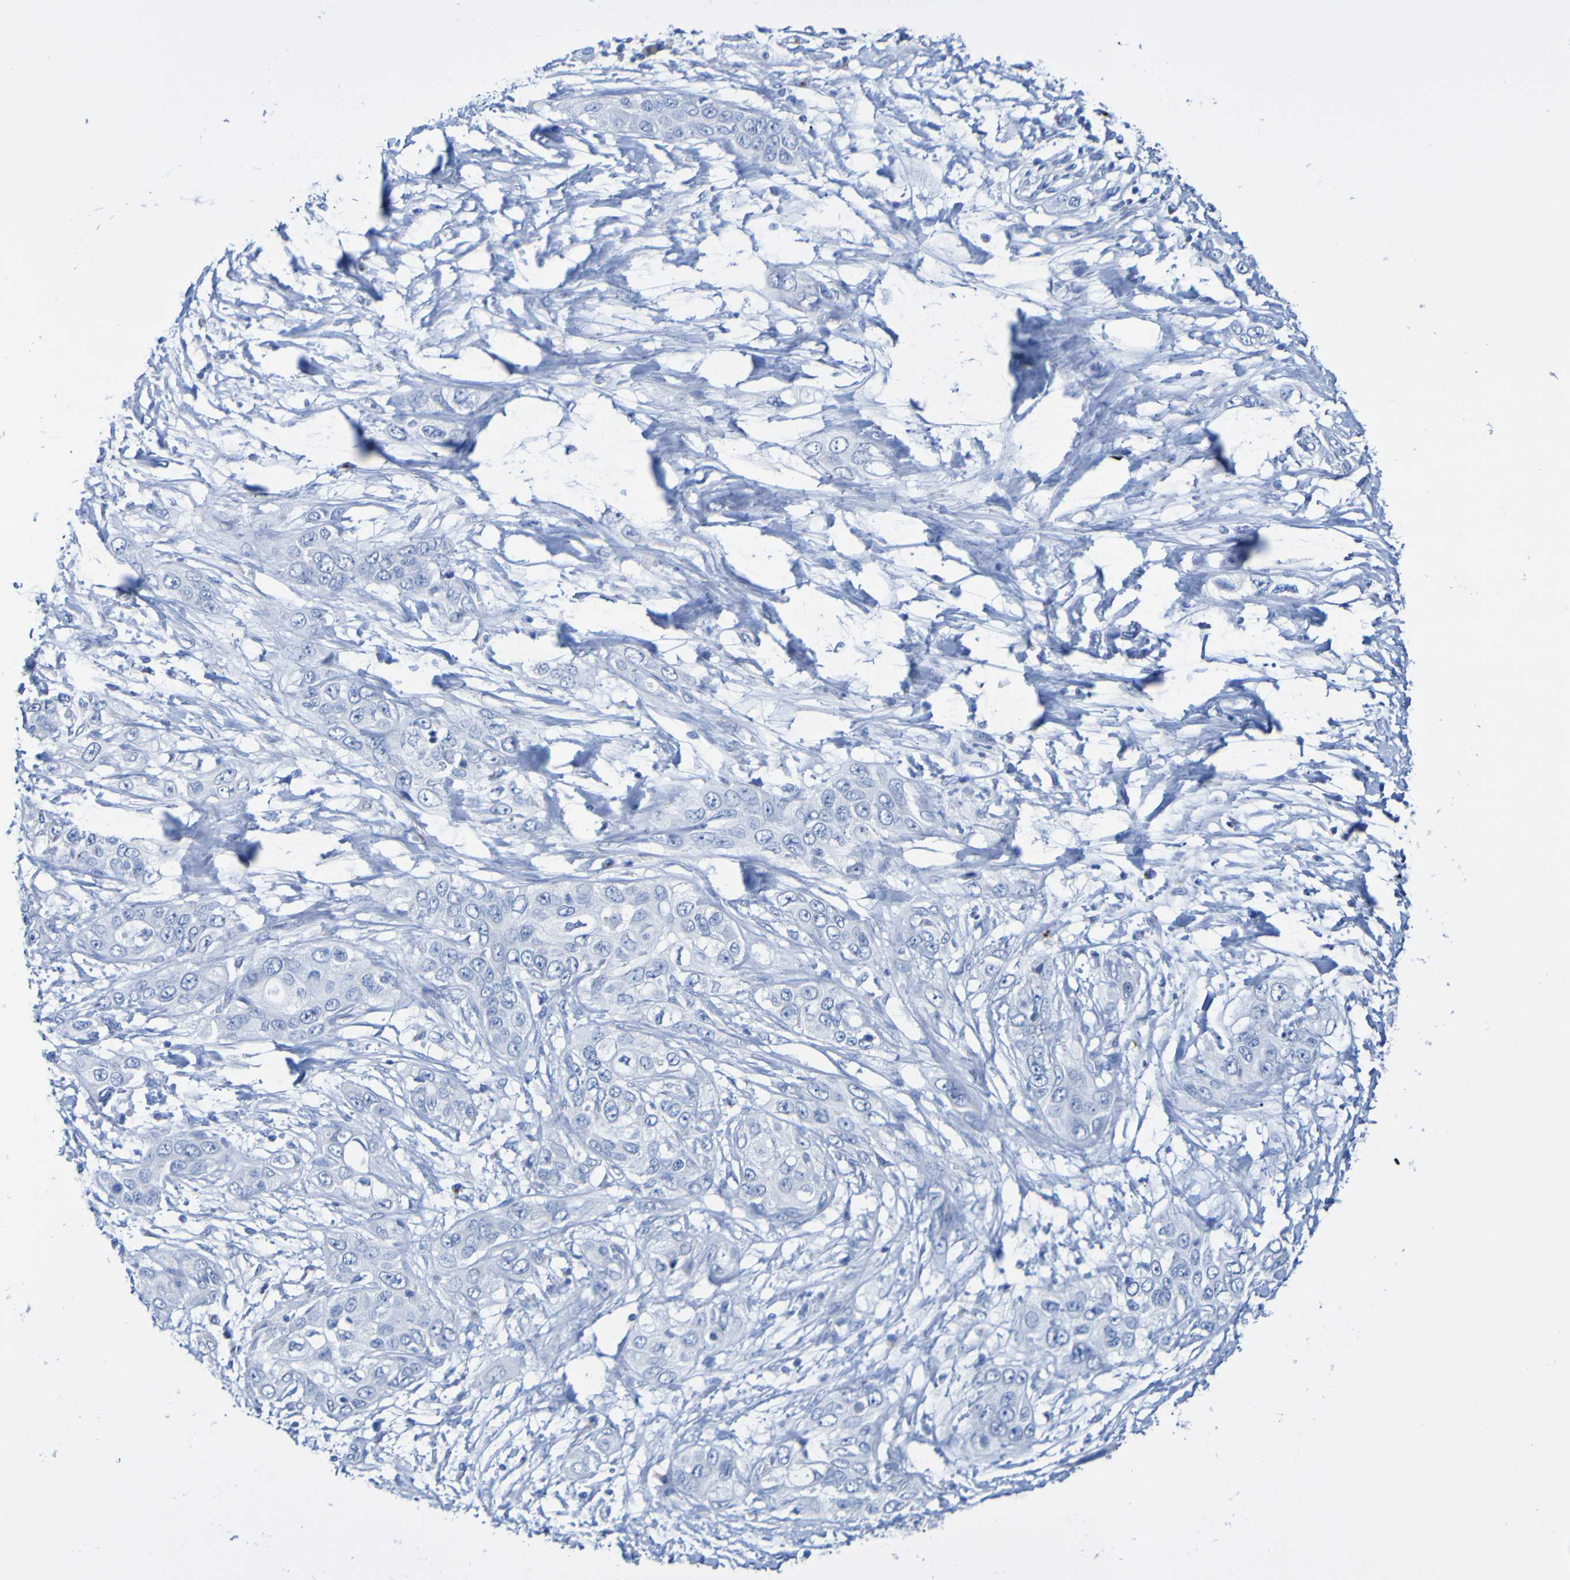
{"staining": {"intensity": "negative", "quantity": "none", "location": "none"}, "tissue": "pancreatic cancer", "cell_type": "Tumor cells", "image_type": "cancer", "snomed": [{"axis": "morphology", "description": "Adenocarcinoma, NOS"}, {"axis": "topography", "description": "Pancreas"}], "caption": "The immunohistochemistry (IHC) photomicrograph has no significant staining in tumor cells of pancreatic adenocarcinoma tissue.", "gene": "ACMSD", "patient": {"sex": "female", "age": 70}}